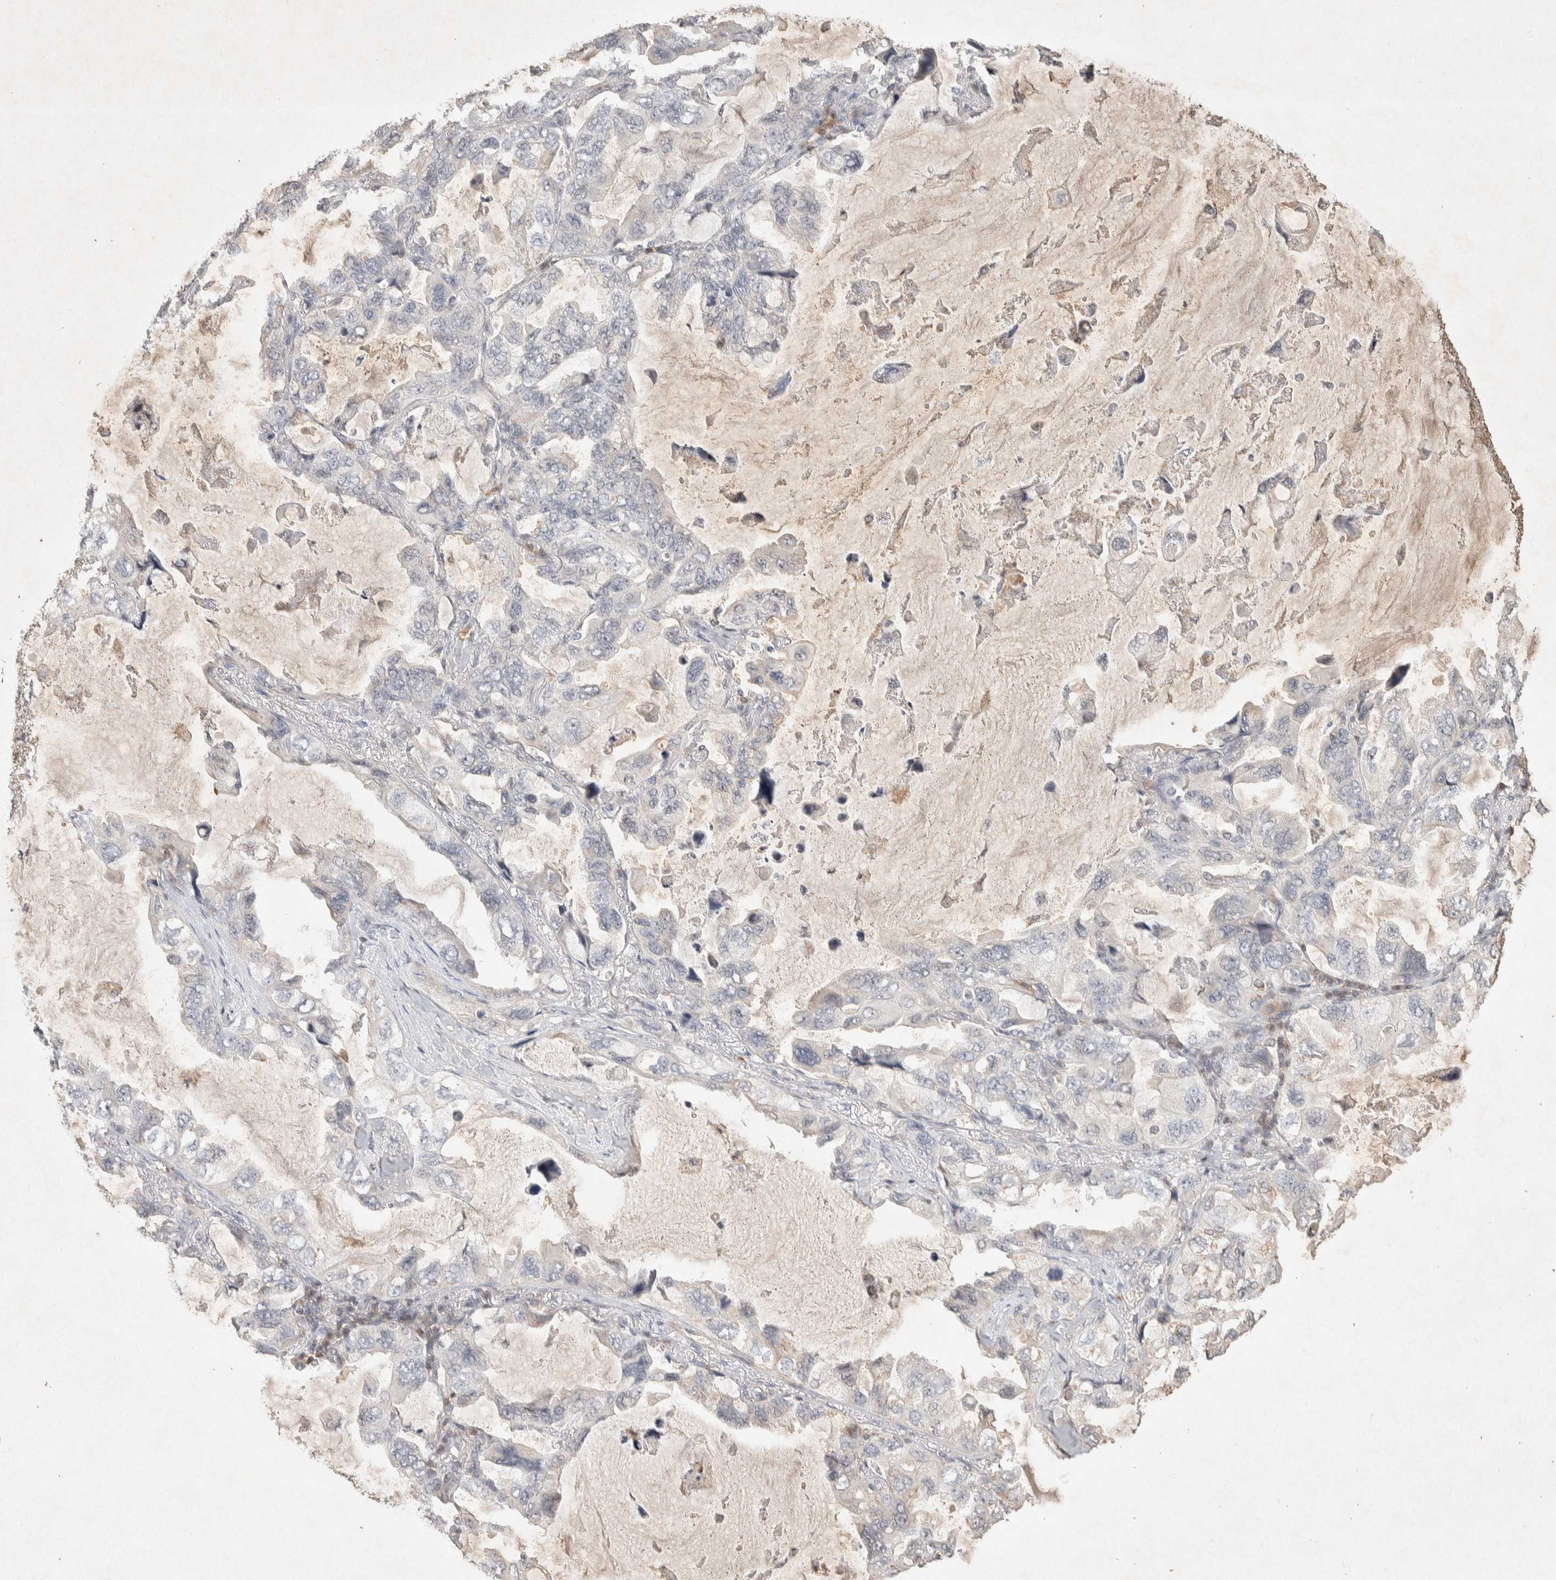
{"staining": {"intensity": "negative", "quantity": "none", "location": "none"}, "tissue": "lung cancer", "cell_type": "Tumor cells", "image_type": "cancer", "snomed": [{"axis": "morphology", "description": "Squamous cell carcinoma, NOS"}, {"axis": "topography", "description": "Lung"}], "caption": "Photomicrograph shows no protein staining in tumor cells of squamous cell carcinoma (lung) tissue.", "gene": "RAC2", "patient": {"sex": "female", "age": 73}}